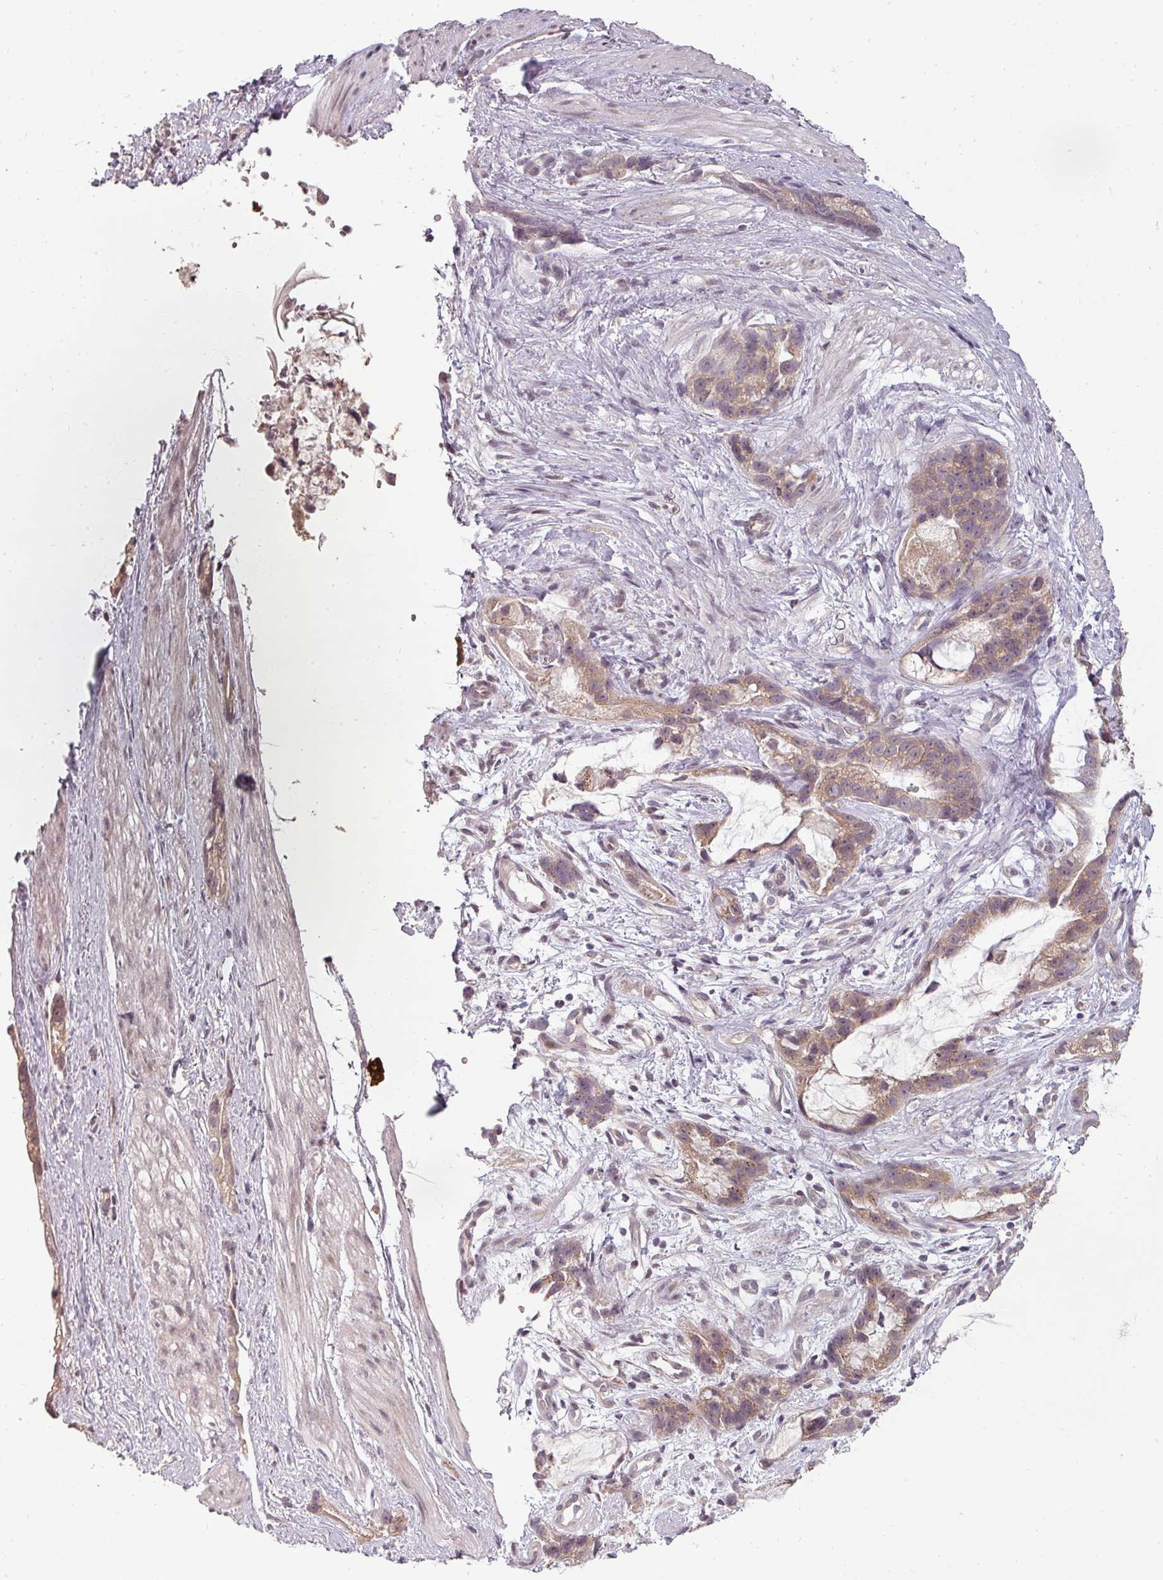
{"staining": {"intensity": "weak", "quantity": ">75%", "location": "cytoplasmic/membranous"}, "tissue": "stomach cancer", "cell_type": "Tumor cells", "image_type": "cancer", "snomed": [{"axis": "morphology", "description": "Adenocarcinoma, NOS"}, {"axis": "topography", "description": "Stomach"}], "caption": "Immunohistochemical staining of stomach cancer demonstrates low levels of weak cytoplasmic/membranous protein staining in approximately >75% of tumor cells.", "gene": "CLIC1", "patient": {"sex": "male", "age": 55}}